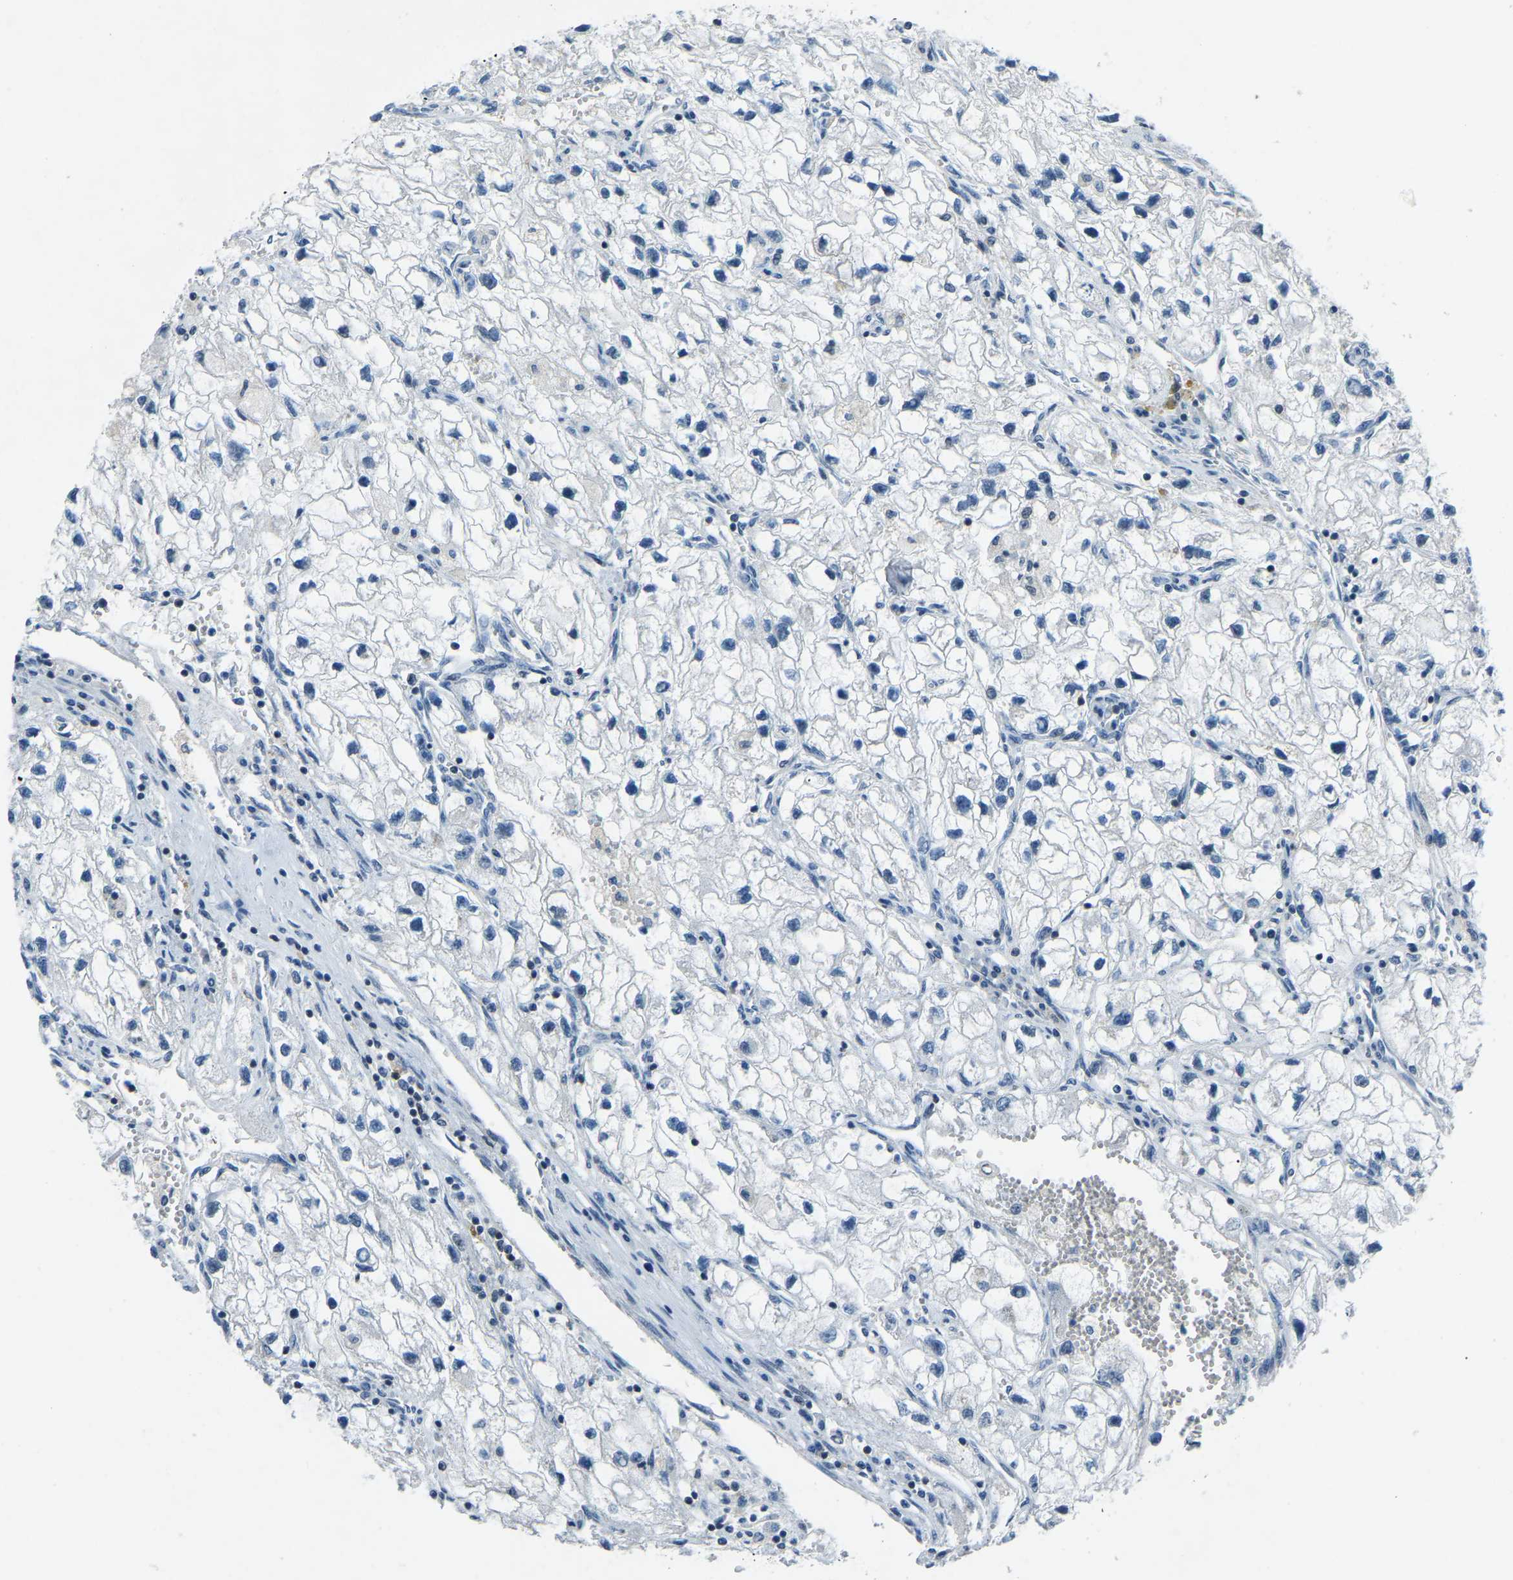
{"staining": {"intensity": "negative", "quantity": "none", "location": "none"}, "tissue": "renal cancer", "cell_type": "Tumor cells", "image_type": "cancer", "snomed": [{"axis": "morphology", "description": "Adenocarcinoma, NOS"}, {"axis": "topography", "description": "Kidney"}], "caption": "Renal cancer was stained to show a protein in brown. There is no significant staining in tumor cells. The staining was performed using DAB (3,3'-diaminobenzidine) to visualize the protein expression in brown, while the nuclei were stained in blue with hematoxylin (Magnification: 20x).", "gene": "XIRP1", "patient": {"sex": "female", "age": 70}}